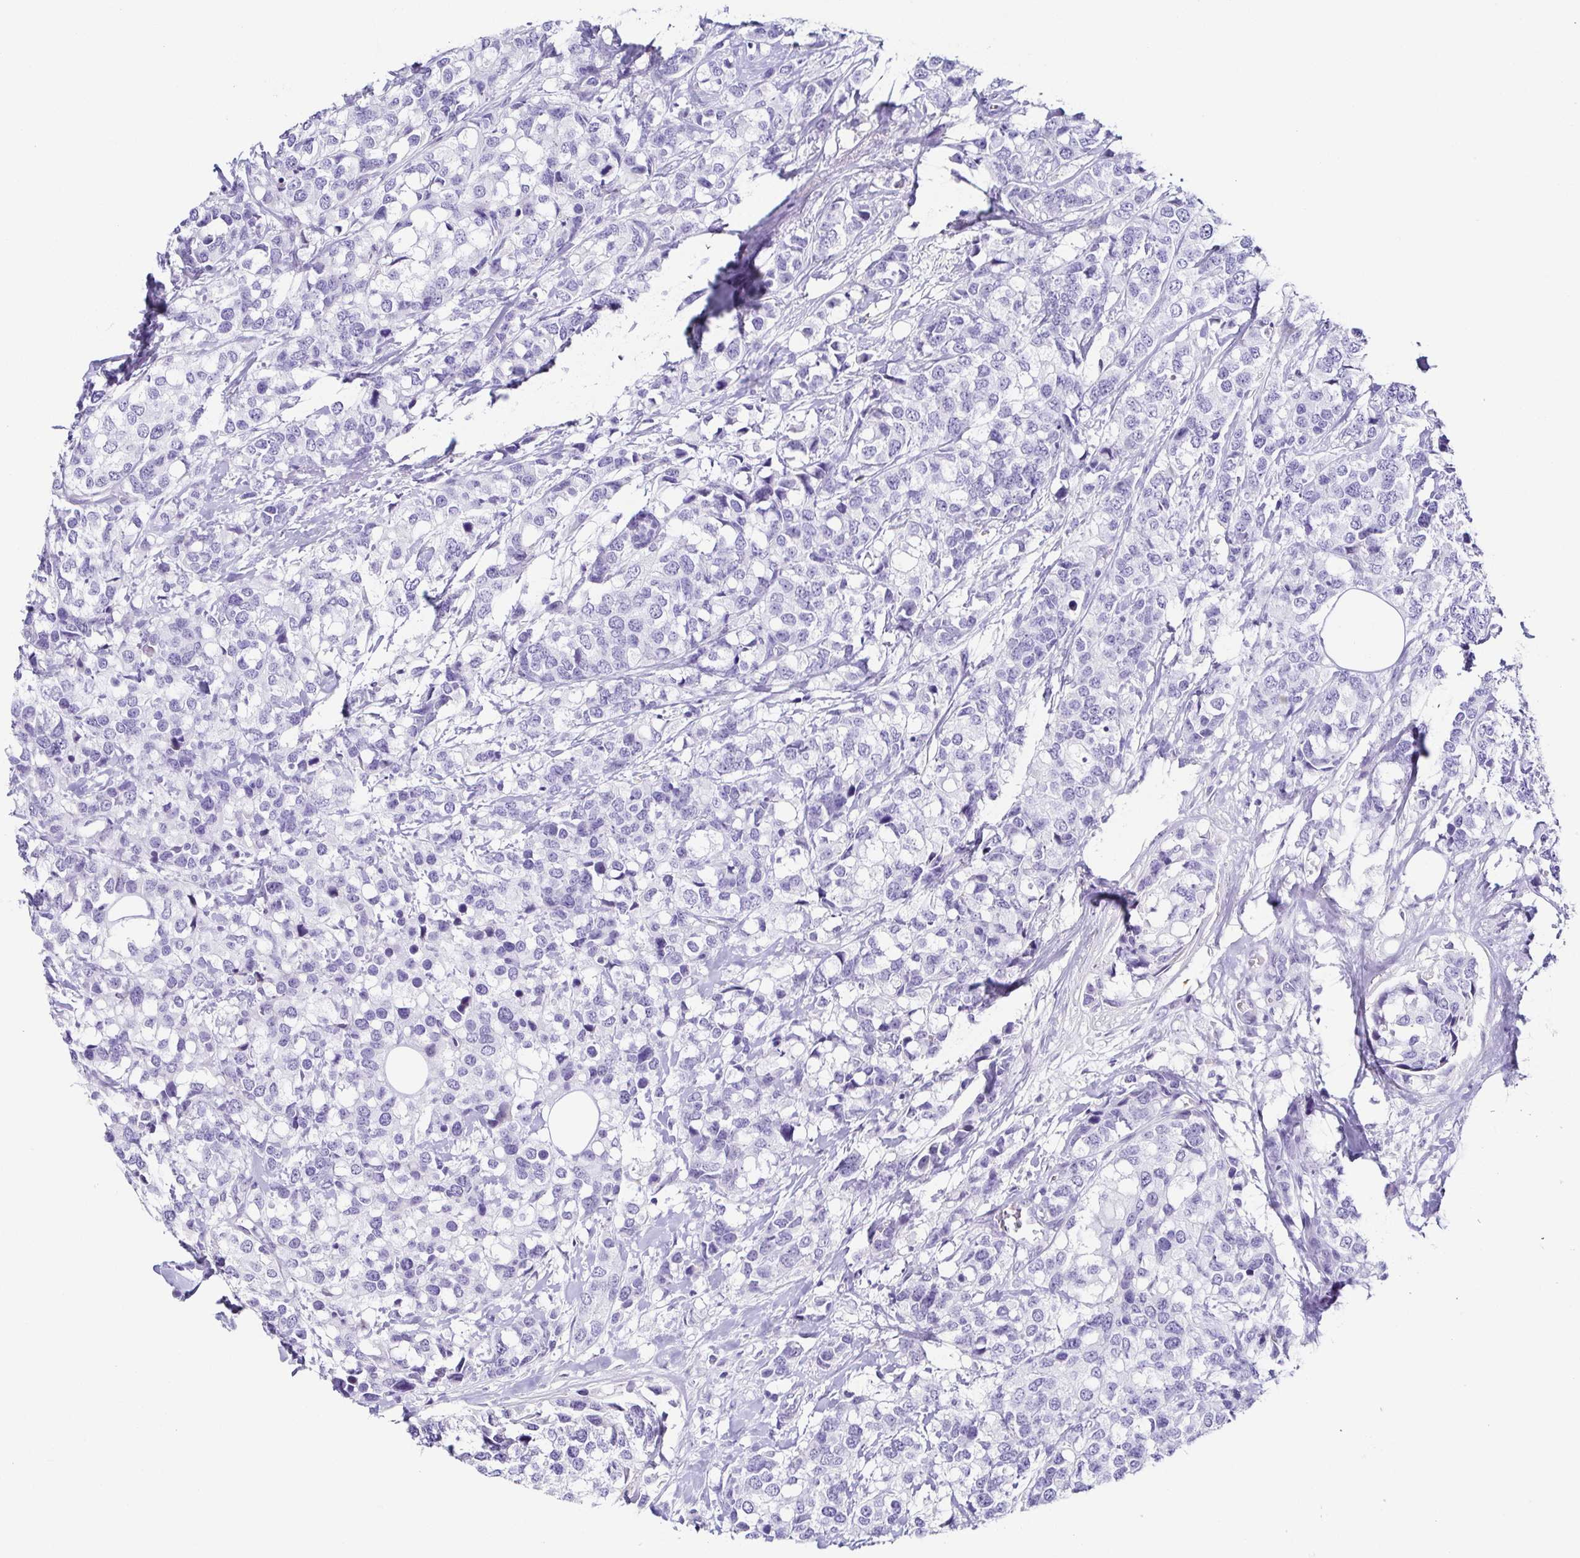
{"staining": {"intensity": "negative", "quantity": "none", "location": "none"}, "tissue": "breast cancer", "cell_type": "Tumor cells", "image_type": "cancer", "snomed": [{"axis": "morphology", "description": "Lobular carcinoma"}, {"axis": "topography", "description": "Breast"}], "caption": "An immunohistochemistry micrograph of breast cancer (lobular carcinoma) is shown. There is no staining in tumor cells of breast cancer (lobular carcinoma).", "gene": "TNNT2", "patient": {"sex": "female", "age": 59}}